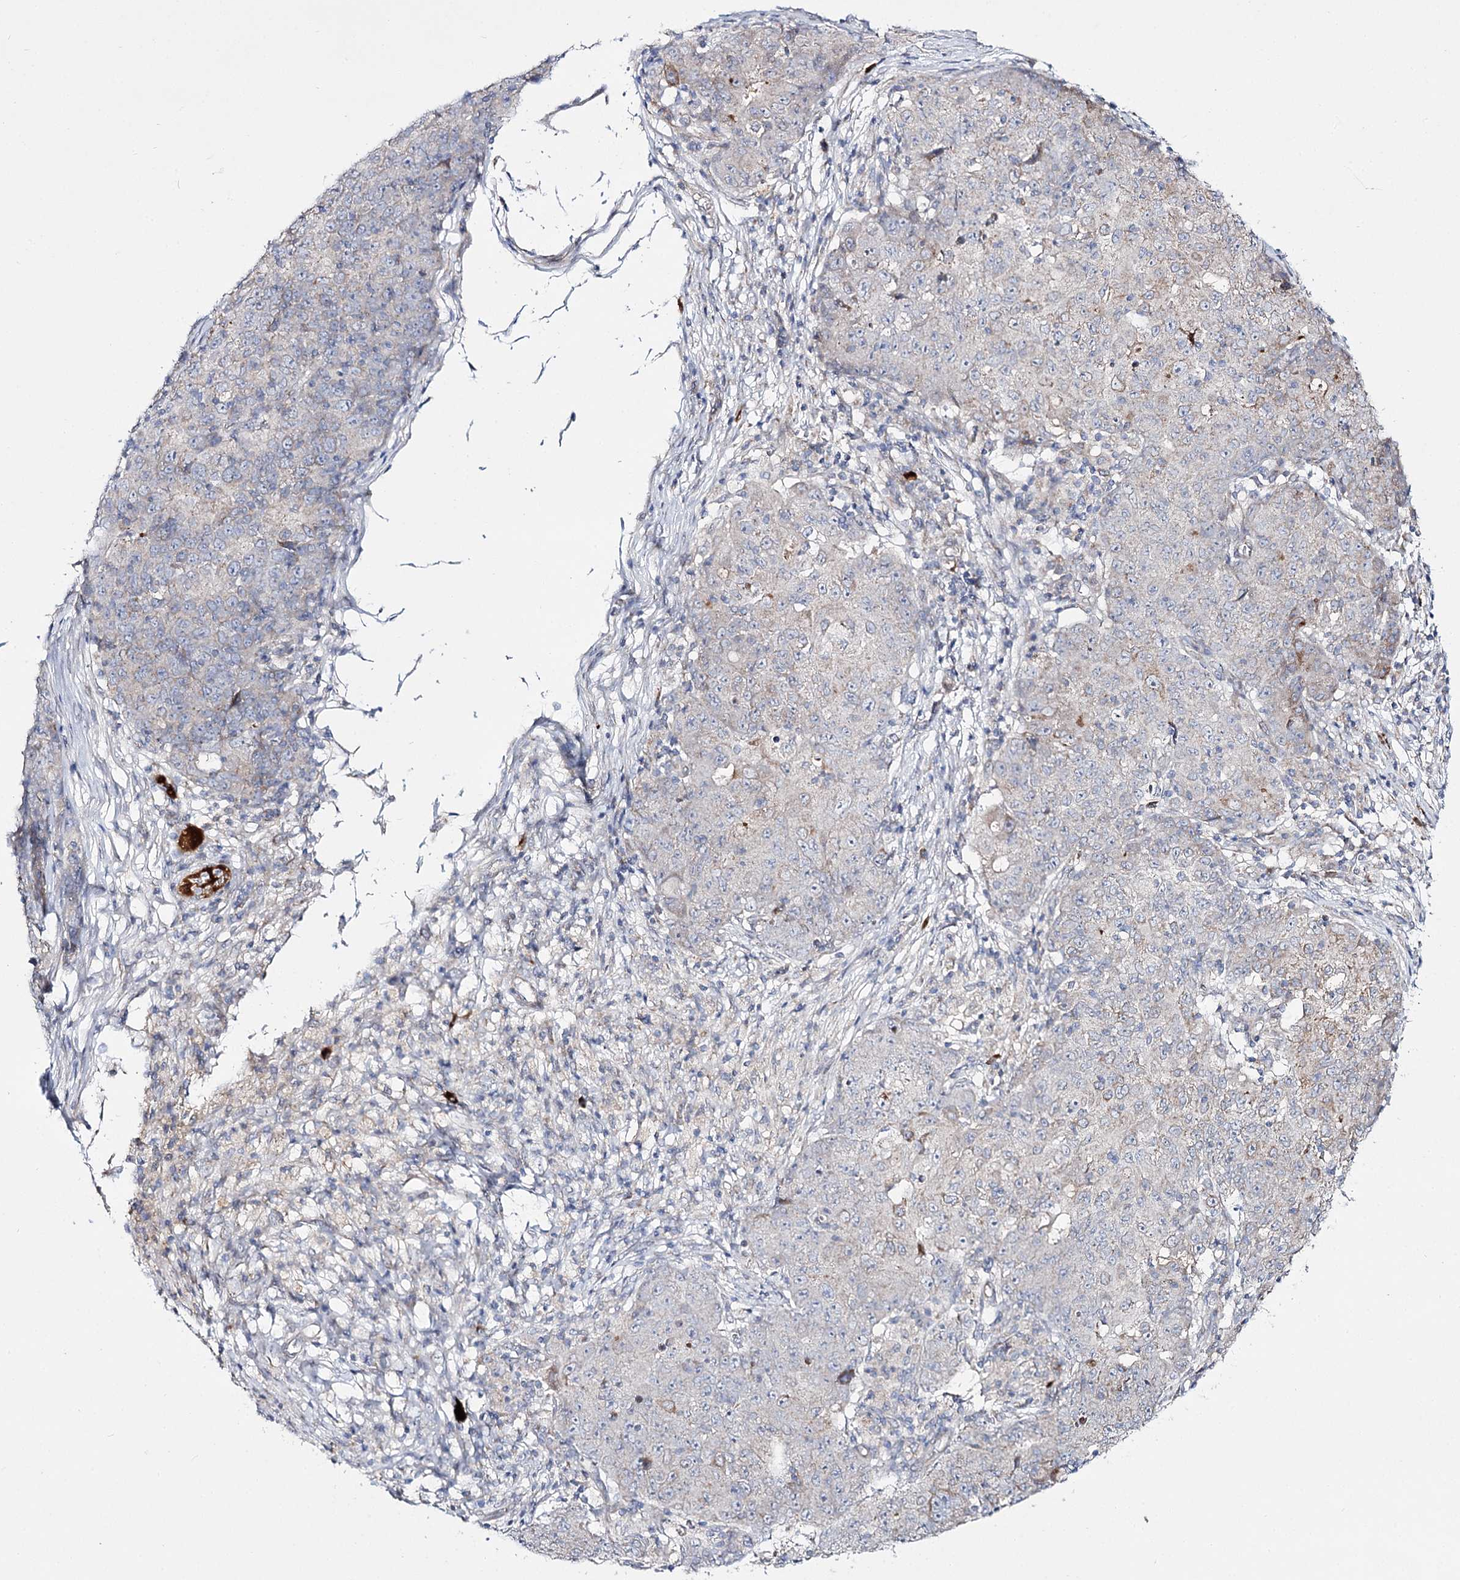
{"staining": {"intensity": "negative", "quantity": "none", "location": "none"}, "tissue": "ovarian cancer", "cell_type": "Tumor cells", "image_type": "cancer", "snomed": [{"axis": "morphology", "description": "Carcinoma, endometroid"}, {"axis": "topography", "description": "Ovary"}], "caption": "This histopathology image is of endometroid carcinoma (ovarian) stained with immunohistochemistry to label a protein in brown with the nuclei are counter-stained blue. There is no positivity in tumor cells. (DAB (3,3'-diaminobenzidine) IHC visualized using brightfield microscopy, high magnification).", "gene": "C11orf80", "patient": {"sex": "female", "age": 42}}